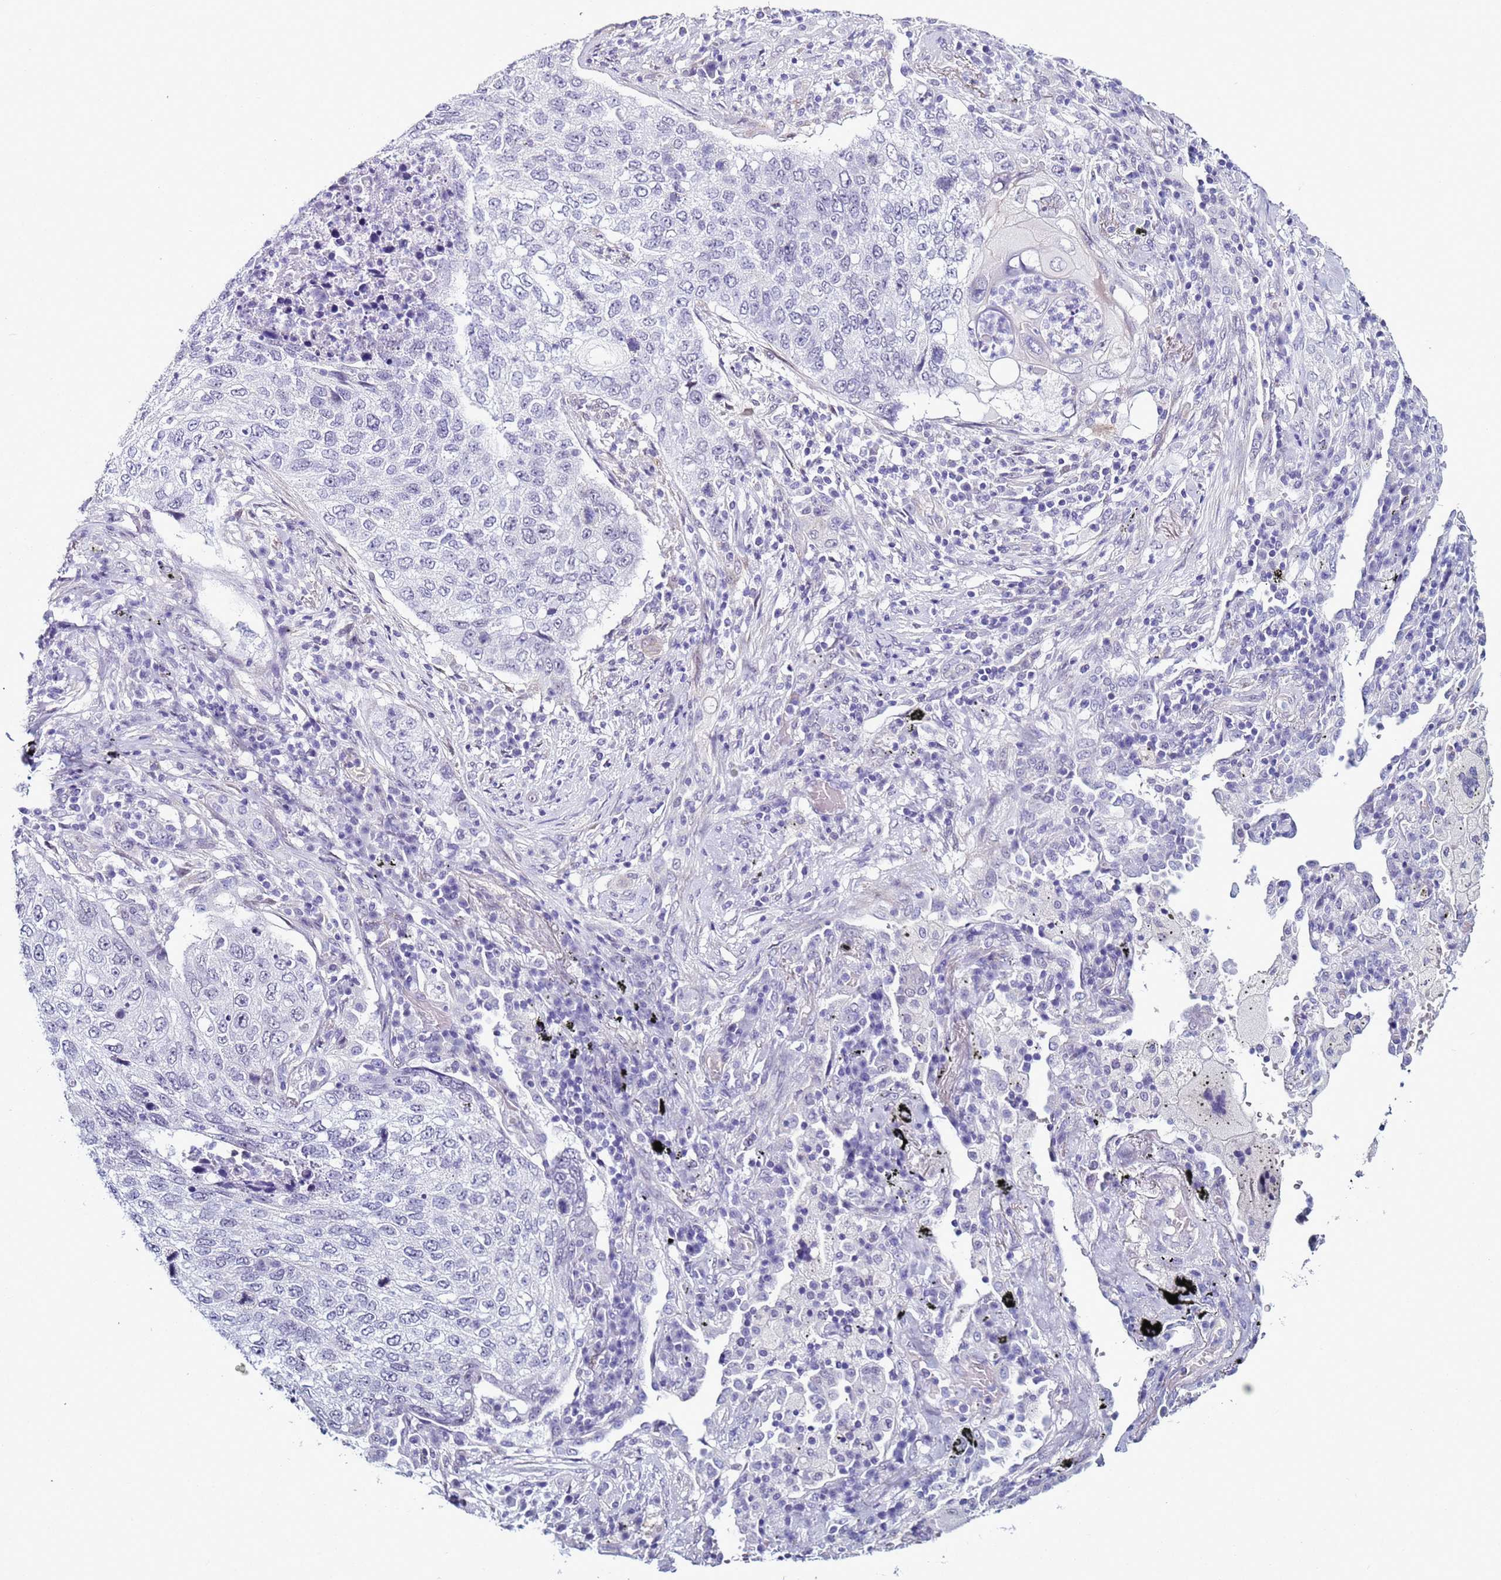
{"staining": {"intensity": "negative", "quantity": "none", "location": "none"}, "tissue": "lung cancer", "cell_type": "Tumor cells", "image_type": "cancer", "snomed": [{"axis": "morphology", "description": "Squamous cell carcinoma, NOS"}, {"axis": "topography", "description": "Lung"}], "caption": "Immunohistochemistry micrograph of lung cancer (squamous cell carcinoma) stained for a protein (brown), which demonstrates no staining in tumor cells. Nuclei are stained in blue.", "gene": "LRRC10B", "patient": {"sex": "female", "age": 63}}